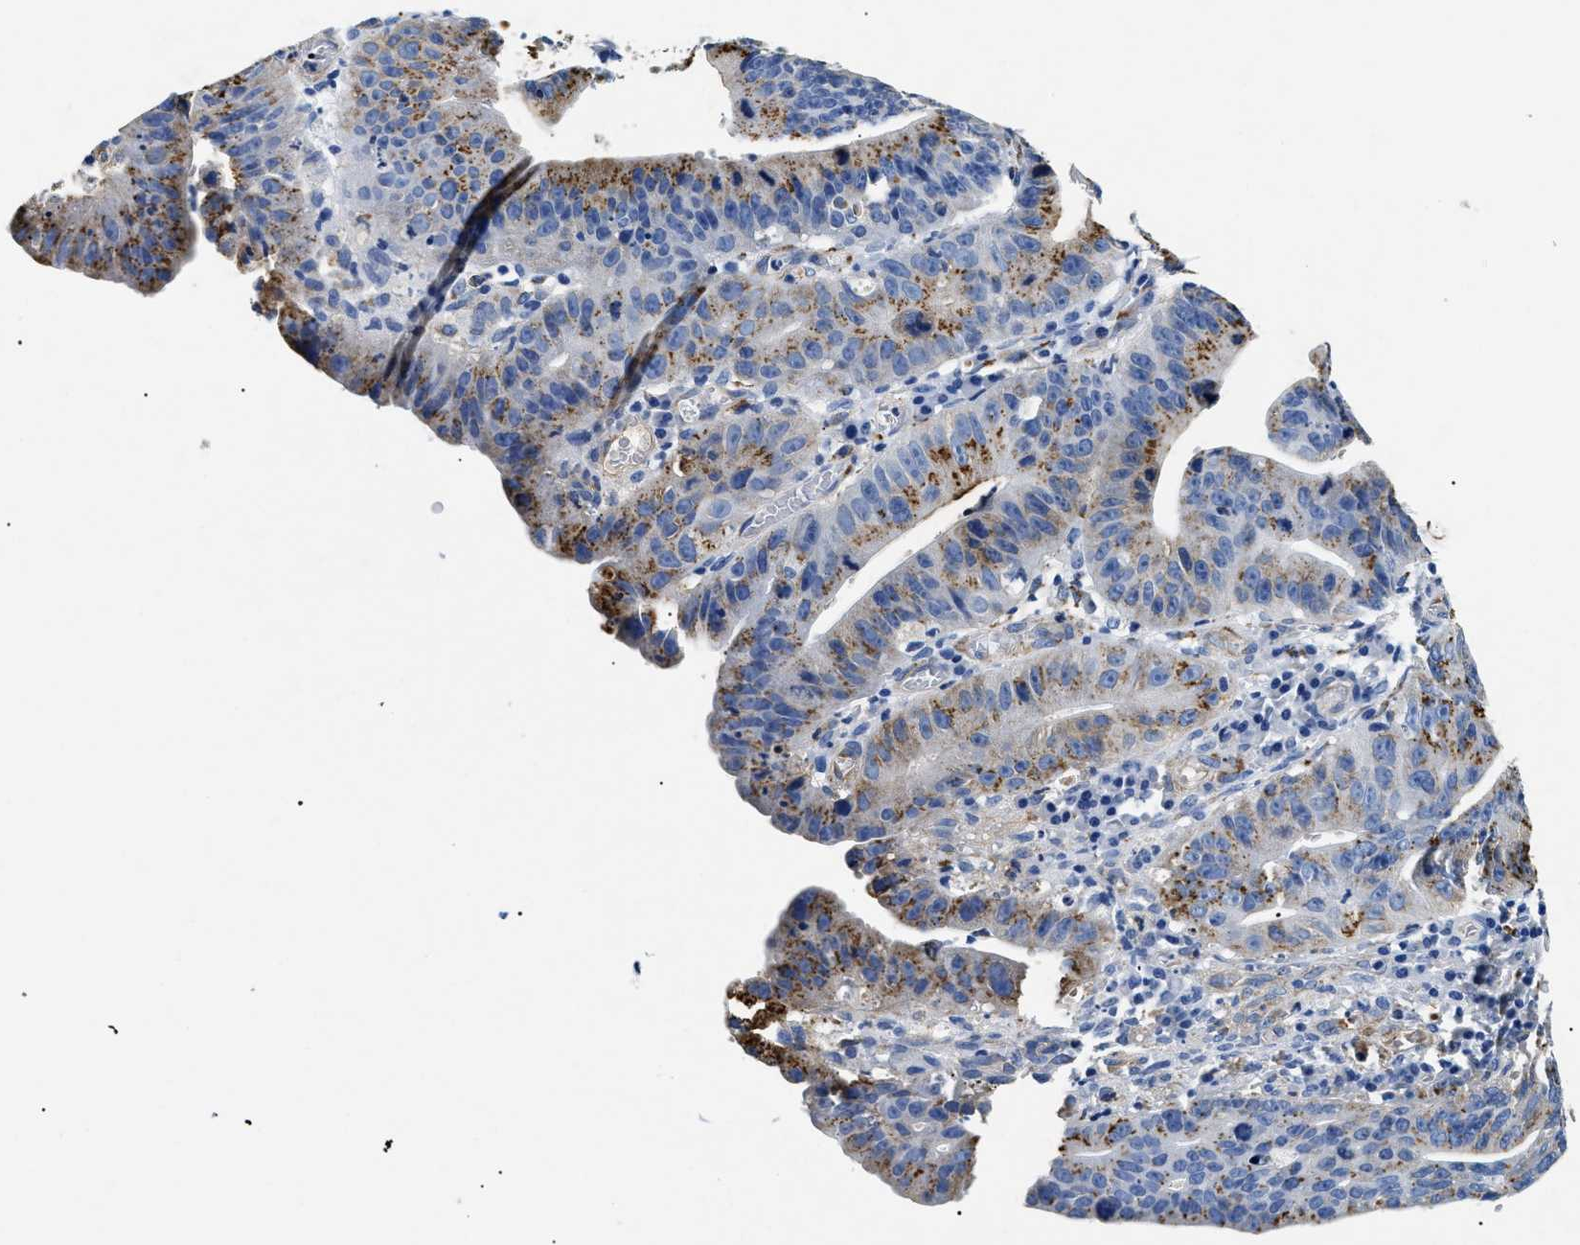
{"staining": {"intensity": "strong", "quantity": "25%-75%", "location": "cytoplasmic/membranous"}, "tissue": "stomach cancer", "cell_type": "Tumor cells", "image_type": "cancer", "snomed": [{"axis": "morphology", "description": "Adenocarcinoma, NOS"}, {"axis": "topography", "description": "Stomach"}], "caption": "The histopathology image exhibits a brown stain indicating the presence of a protein in the cytoplasmic/membranous of tumor cells in stomach adenocarcinoma.", "gene": "LAMA3", "patient": {"sex": "male", "age": 59}}